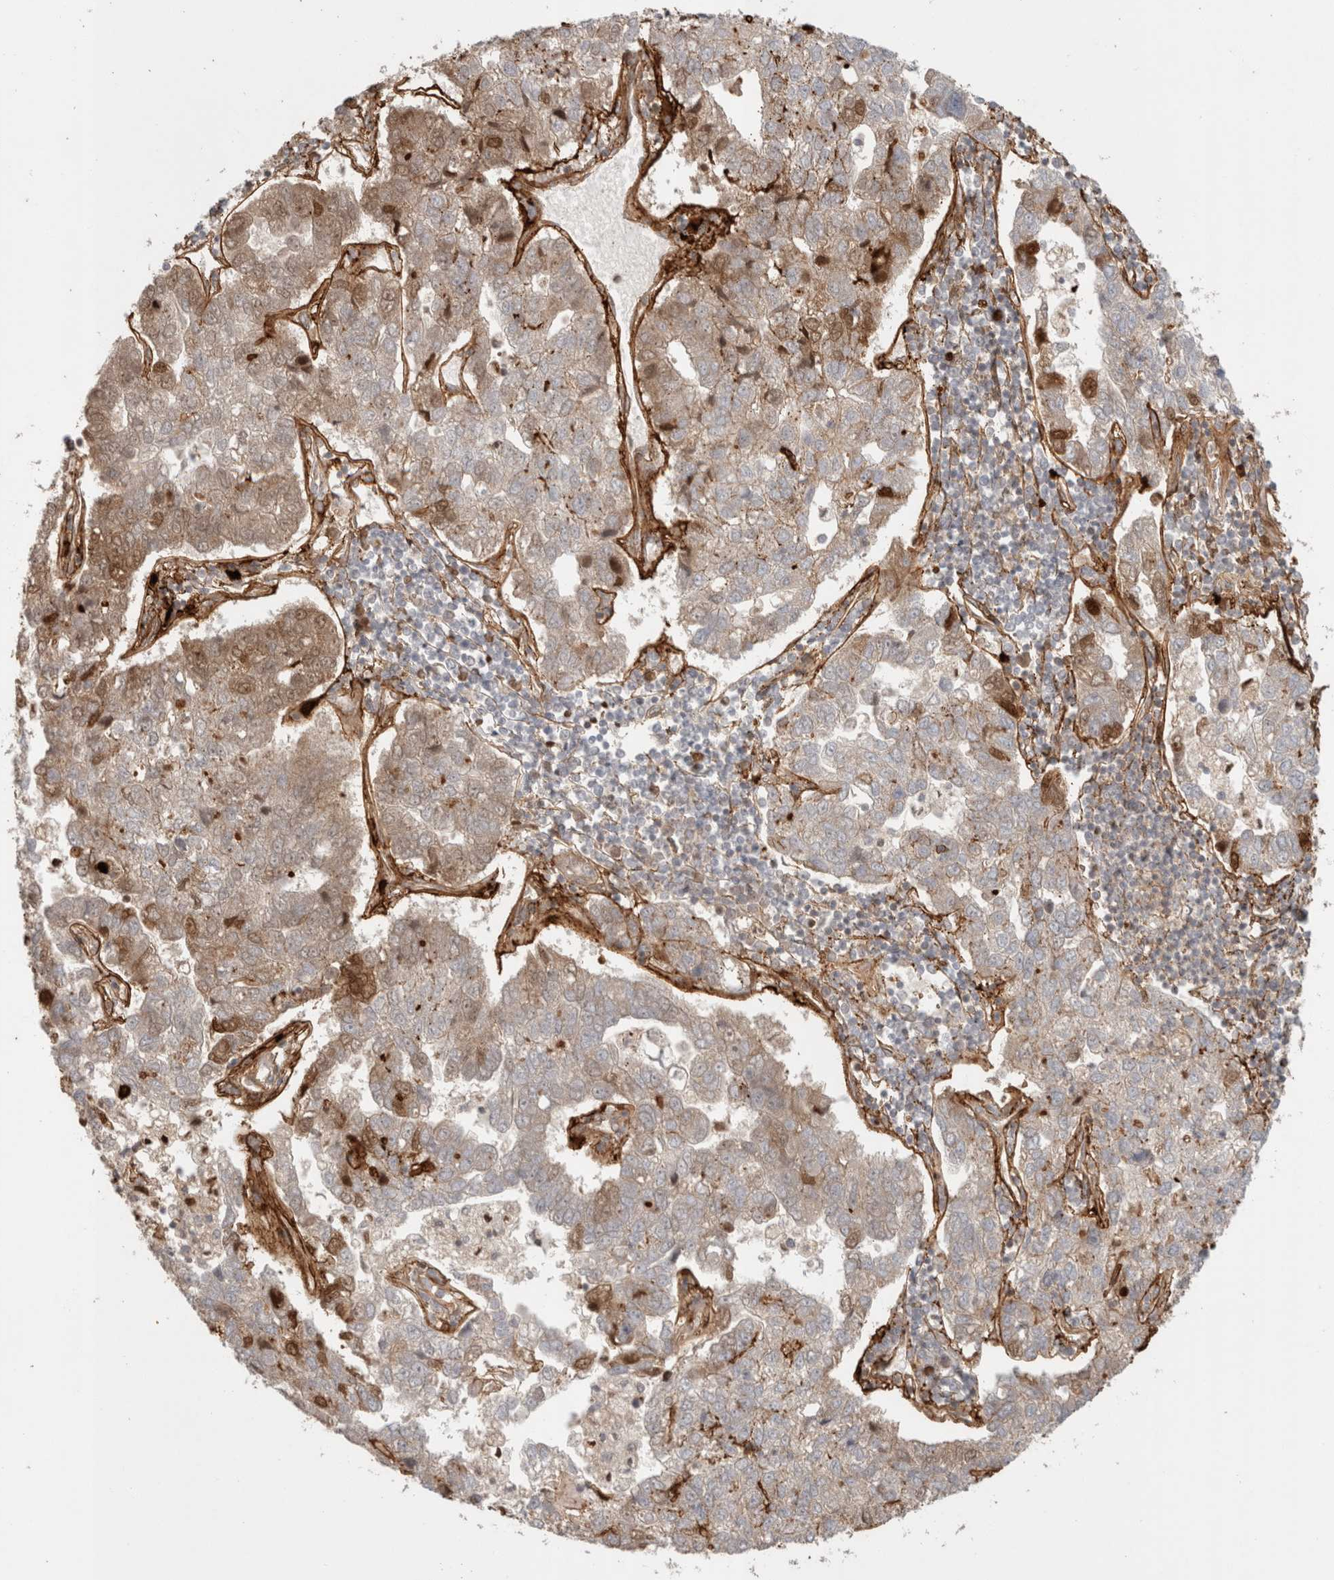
{"staining": {"intensity": "weak", "quantity": "<25%", "location": "cytoplasmic/membranous"}, "tissue": "pancreatic cancer", "cell_type": "Tumor cells", "image_type": "cancer", "snomed": [{"axis": "morphology", "description": "Adenocarcinoma, NOS"}, {"axis": "topography", "description": "Pancreas"}], "caption": "Pancreatic adenocarcinoma was stained to show a protein in brown. There is no significant staining in tumor cells.", "gene": "HSPG2", "patient": {"sex": "female", "age": 61}}